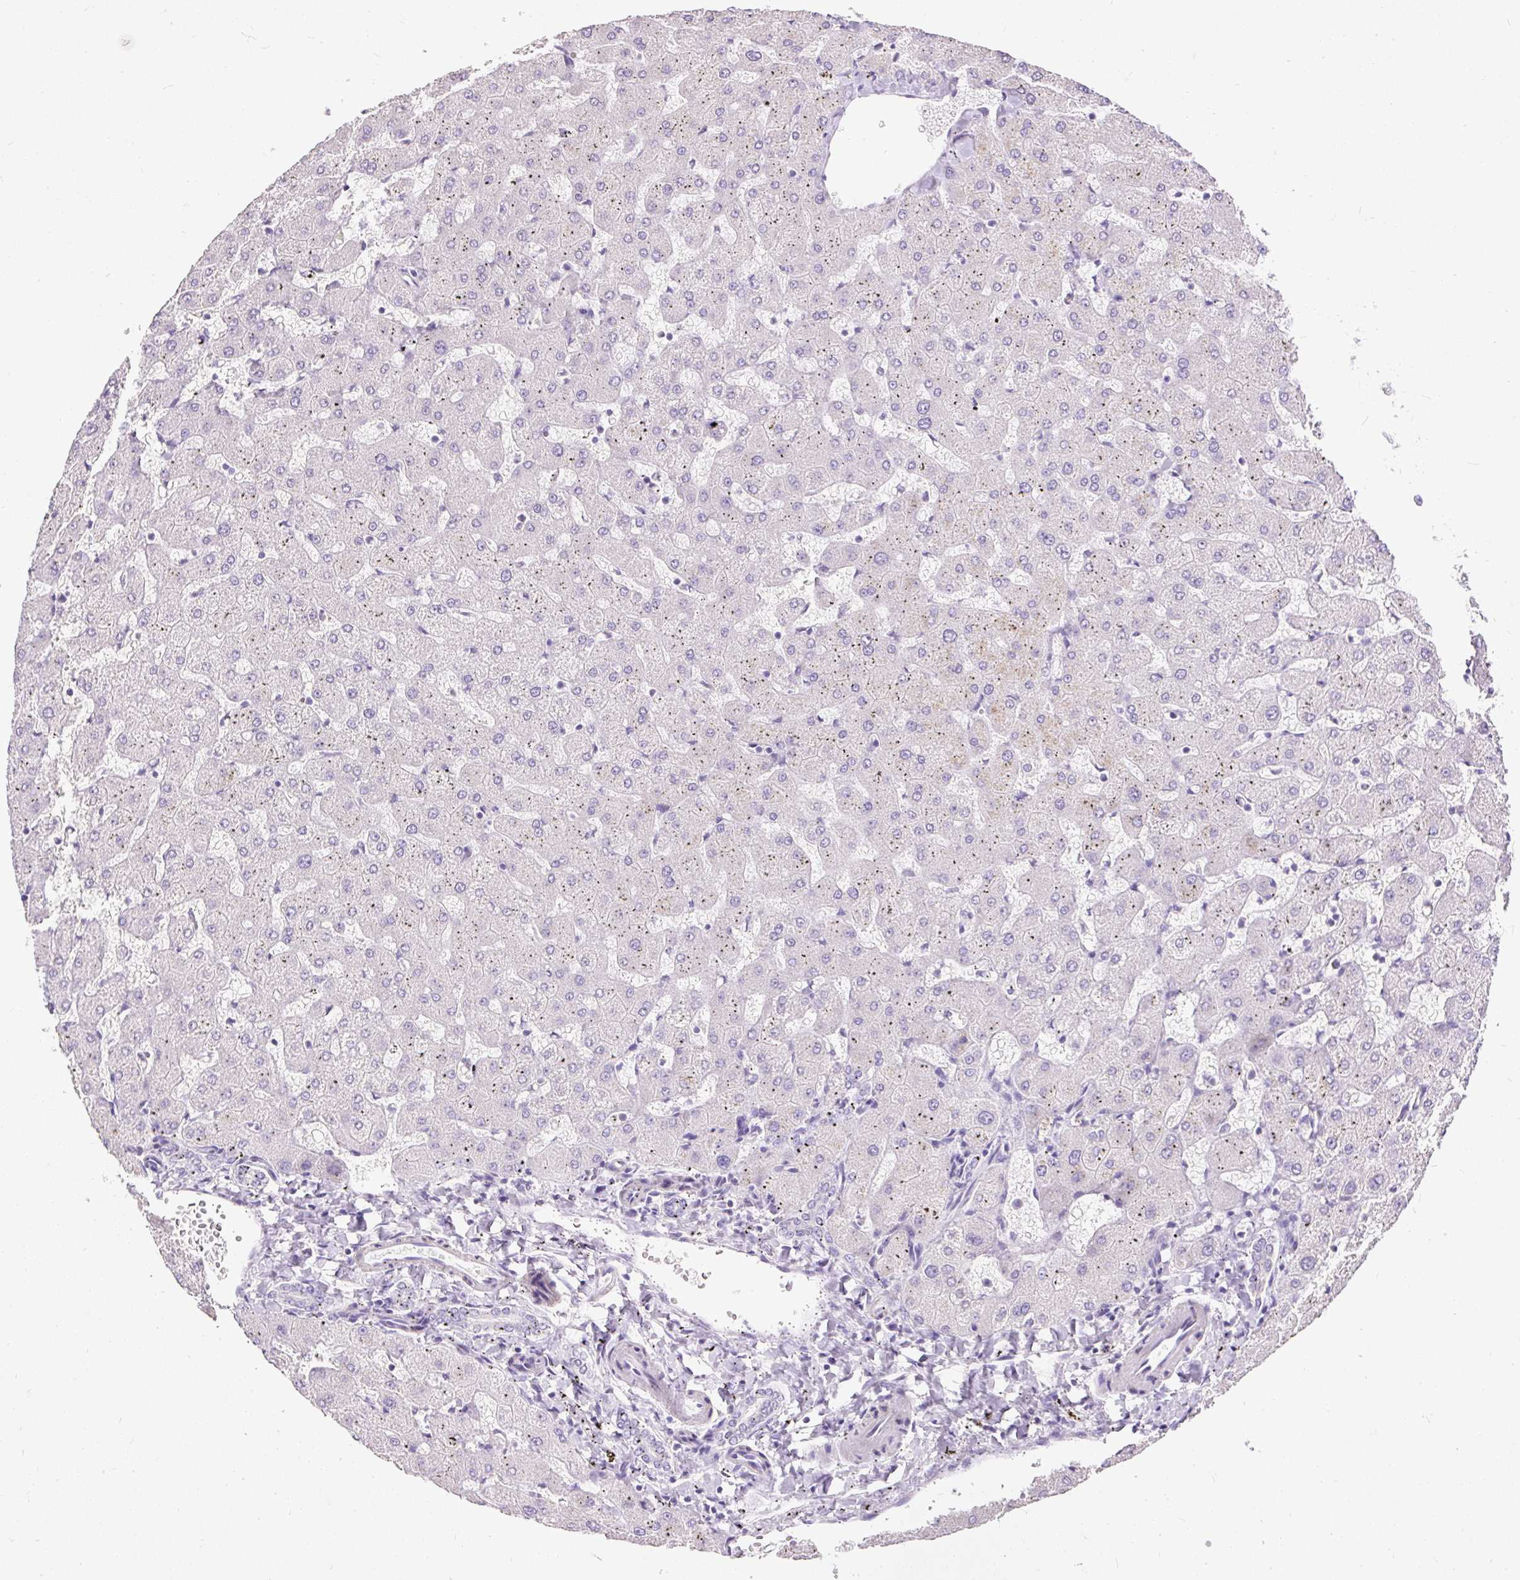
{"staining": {"intensity": "negative", "quantity": "none", "location": "none"}, "tissue": "liver", "cell_type": "Cholangiocytes", "image_type": "normal", "snomed": [{"axis": "morphology", "description": "Normal tissue, NOS"}, {"axis": "topography", "description": "Liver"}], "caption": "The micrograph shows no significant positivity in cholangiocytes of liver. (DAB IHC with hematoxylin counter stain).", "gene": "GBX1", "patient": {"sex": "female", "age": 63}}